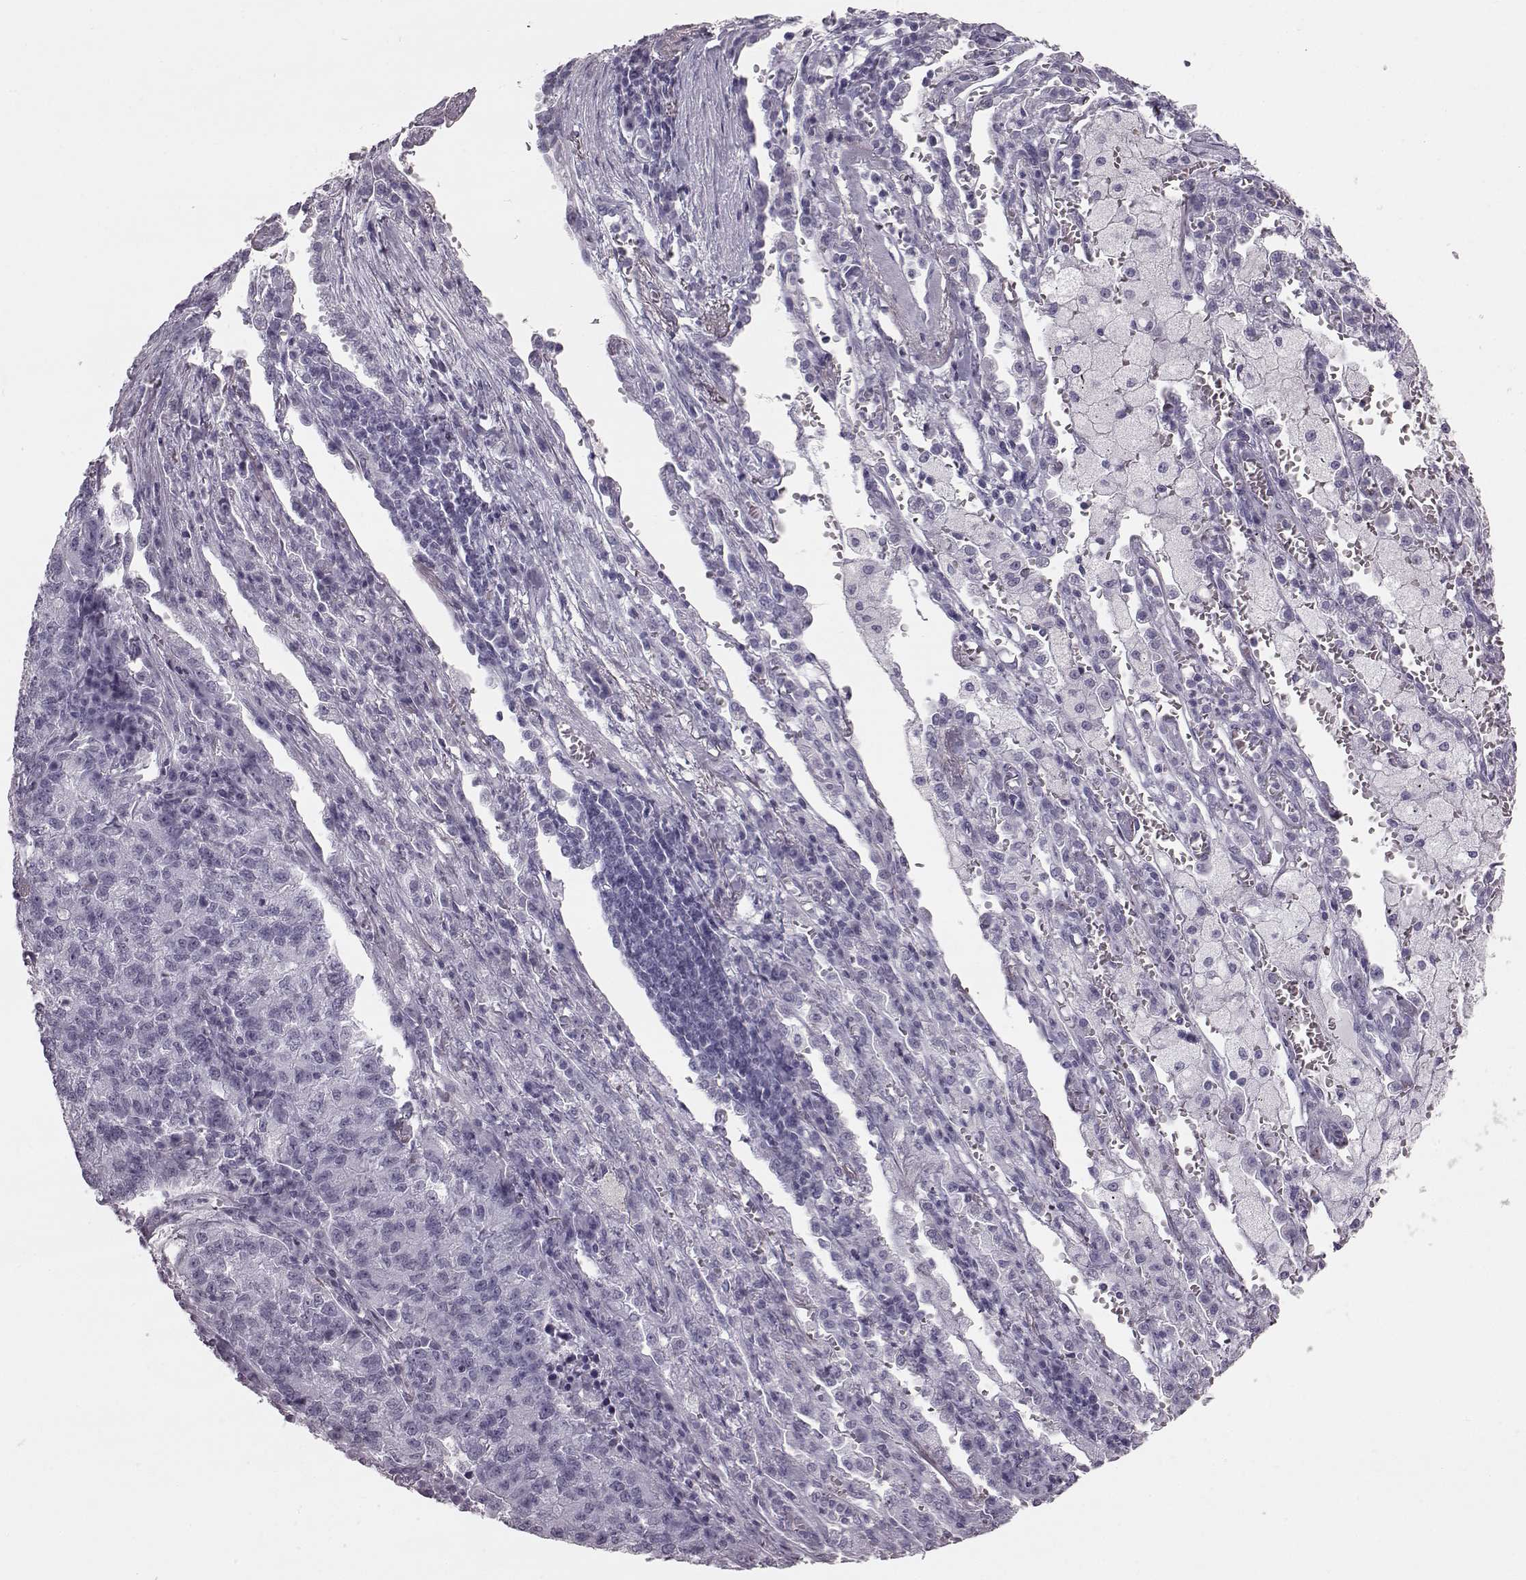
{"staining": {"intensity": "negative", "quantity": "none", "location": "none"}, "tissue": "lung cancer", "cell_type": "Tumor cells", "image_type": "cancer", "snomed": [{"axis": "morphology", "description": "Adenocarcinoma, NOS"}, {"axis": "topography", "description": "Lung"}], "caption": "IHC of human lung cancer reveals no expression in tumor cells.", "gene": "TCHHL1", "patient": {"sex": "male", "age": 57}}